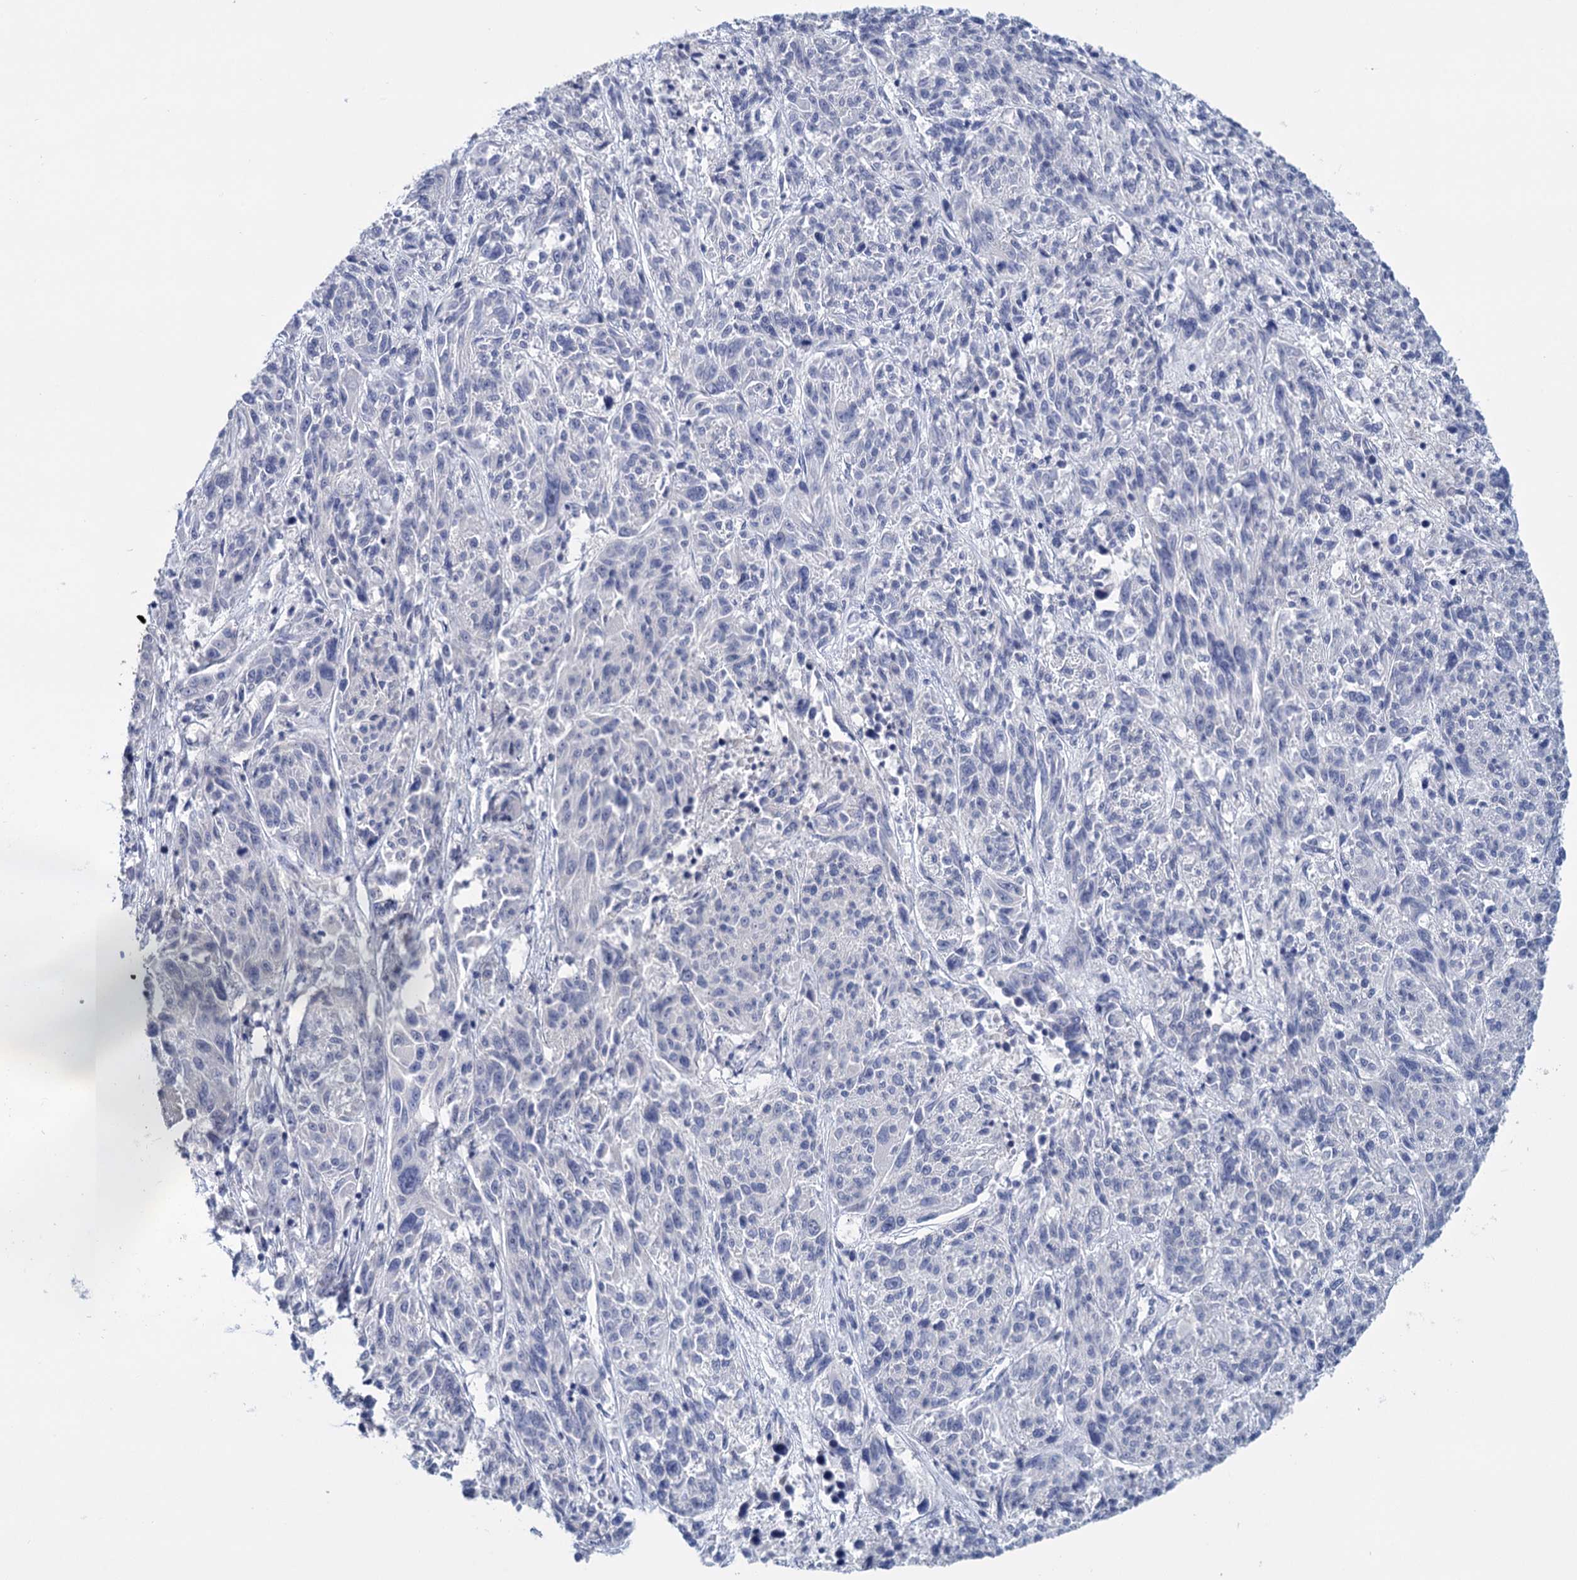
{"staining": {"intensity": "negative", "quantity": "none", "location": "none"}, "tissue": "melanoma", "cell_type": "Tumor cells", "image_type": "cancer", "snomed": [{"axis": "morphology", "description": "Malignant melanoma, NOS"}, {"axis": "topography", "description": "Skin"}], "caption": "DAB immunohistochemical staining of melanoma shows no significant positivity in tumor cells.", "gene": "SFN", "patient": {"sex": "male", "age": 53}}